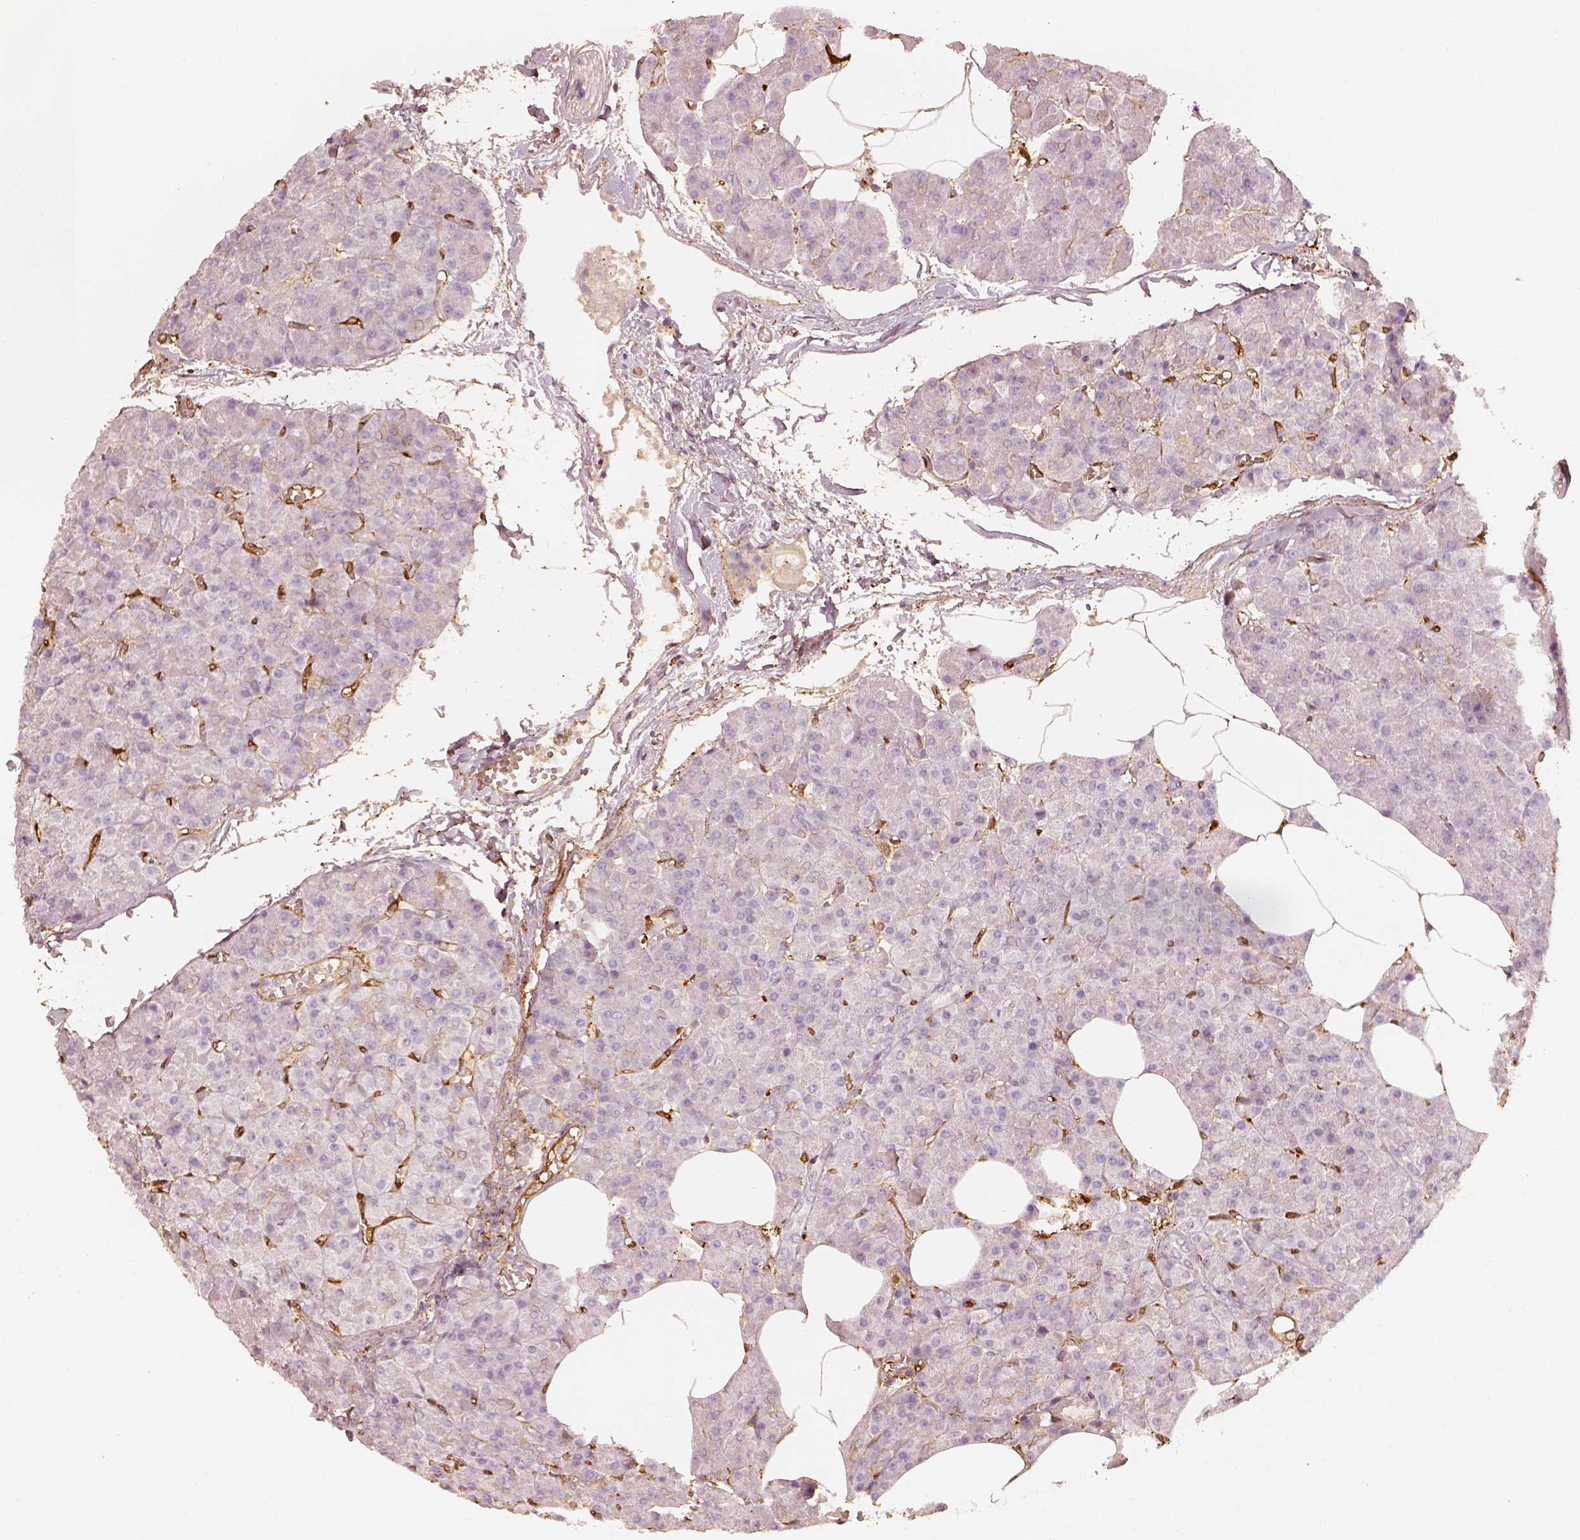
{"staining": {"intensity": "negative", "quantity": "none", "location": "none"}, "tissue": "pancreas", "cell_type": "Exocrine glandular cells", "image_type": "normal", "snomed": [{"axis": "morphology", "description": "Normal tissue, NOS"}, {"axis": "topography", "description": "Pancreas"}], "caption": "Histopathology image shows no protein staining in exocrine glandular cells of benign pancreas. (DAB (3,3'-diaminobenzidine) immunohistochemistry with hematoxylin counter stain).", "gene": "FSCN1", "patient": {"sex": "female", "age": 45}}